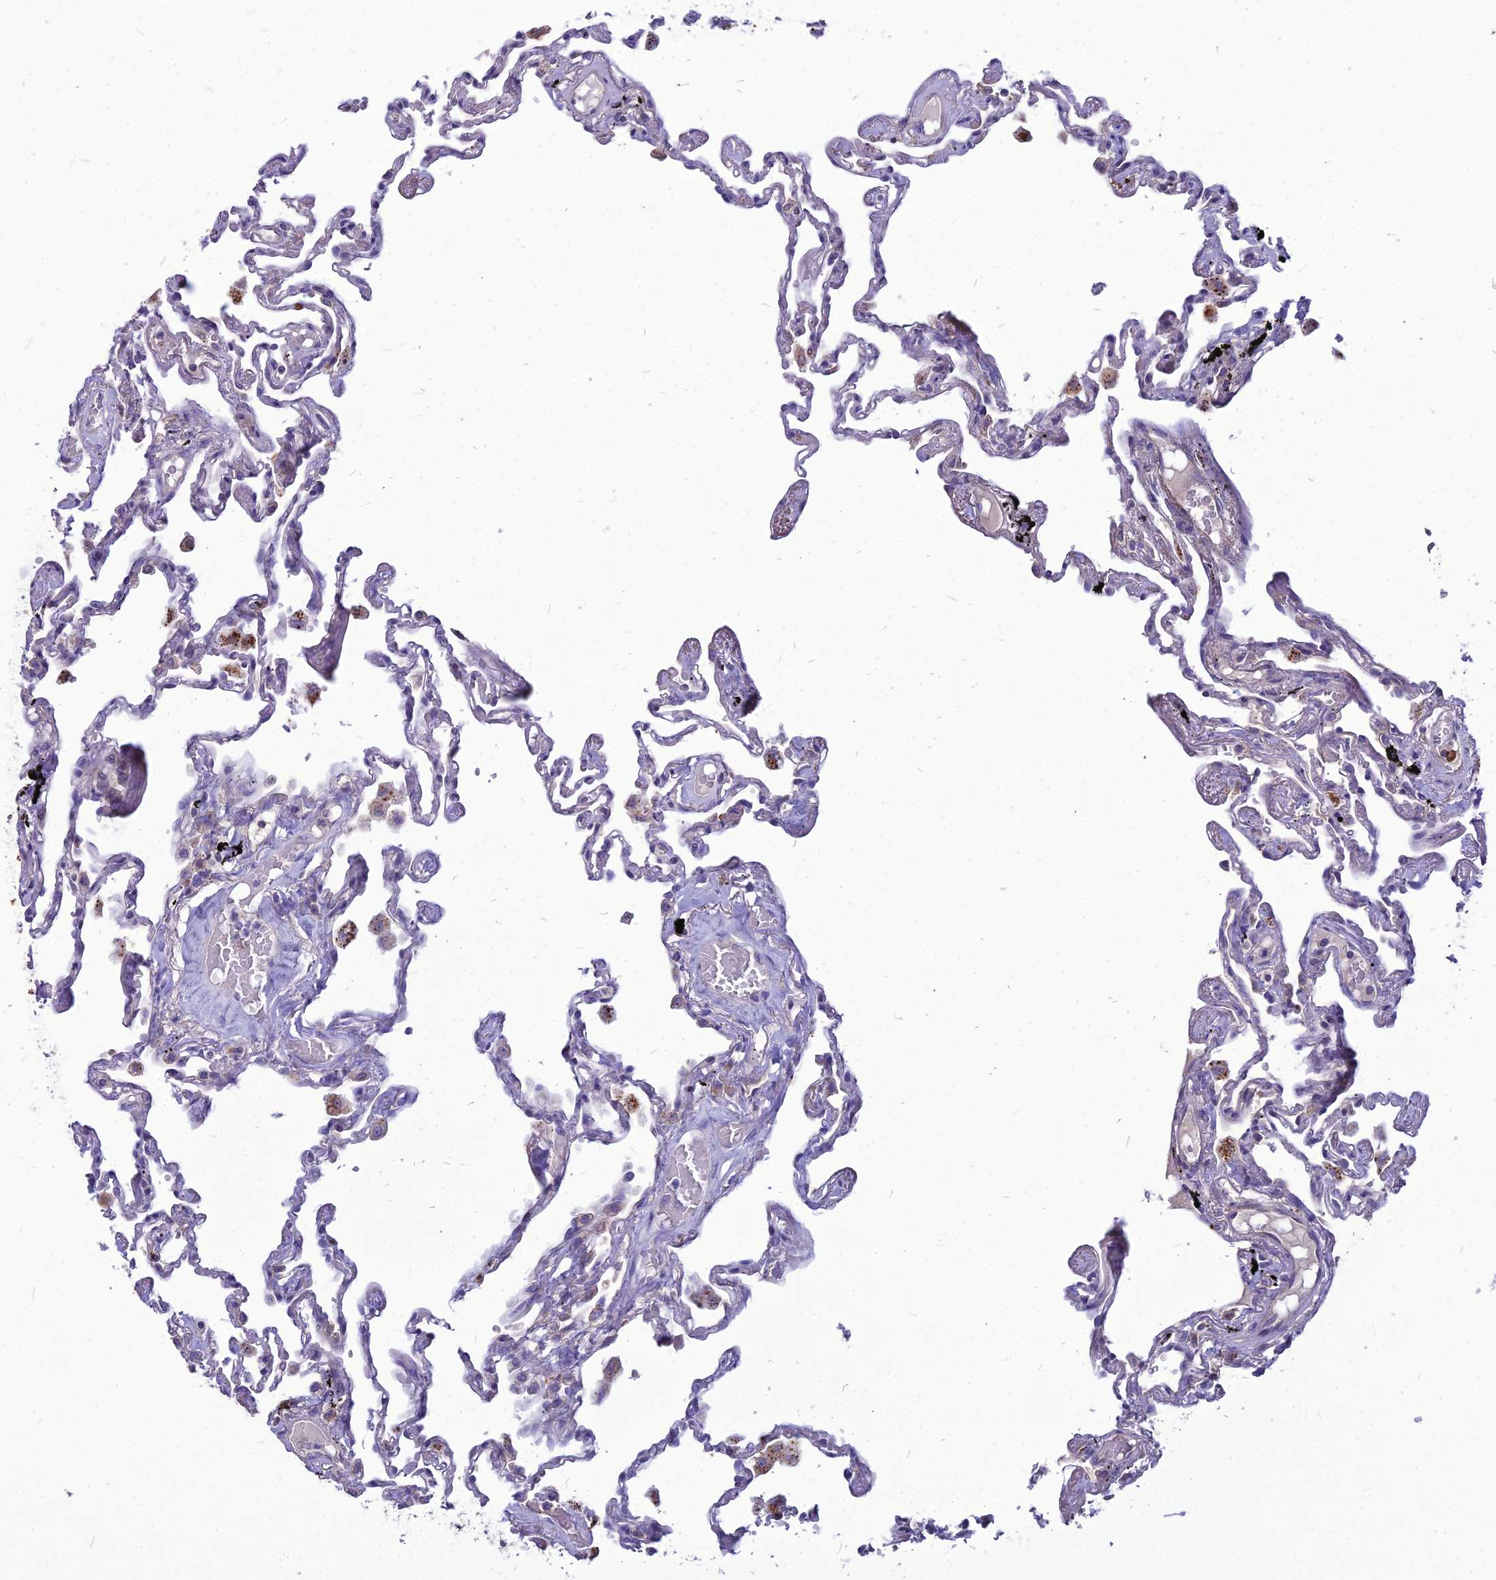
{"staining": {"intensity": "negative", "quantity": "none", "location": "none"}, "tissue": "lung", "cell_type": "Alveolar cells", "image_type": "normal", "snomed": [{"axis": "morphology", "description": "Normal tissue, NOS"}, {"axis": "topography", "description": "Lung"}], "caption": "The immunohistochemistry photomicrograph has no significant expression in alveolar cells of lung. (Stains: DAB immunohistochemistry with hematoxylin counter stain, Microscopy: brightfield microscopy at high magnification).", "gene": "PCED1B", "patient": {"sex": "female", "age": 67}}